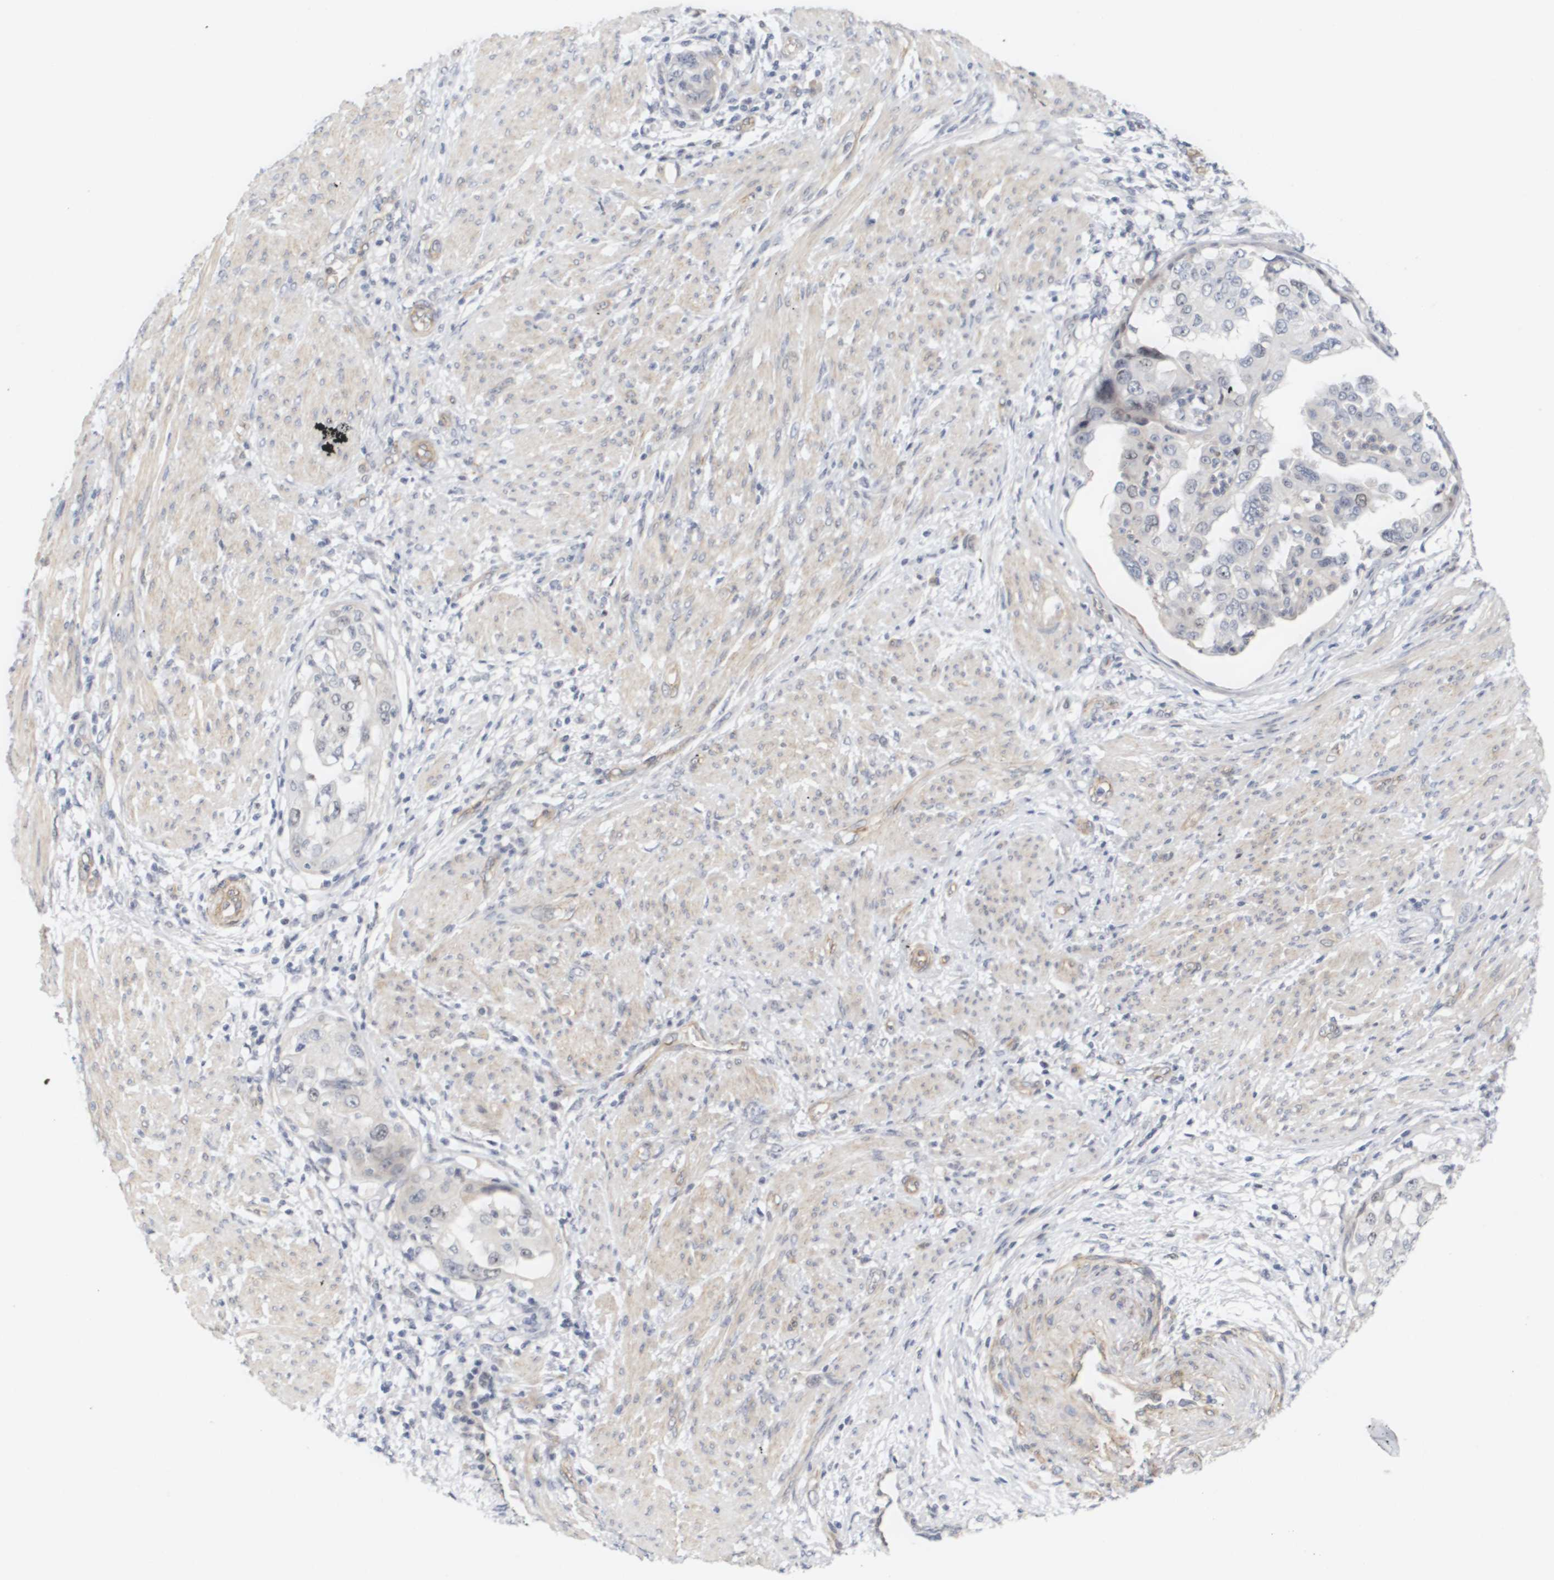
{"staining": {"intensity": "negative", "quantity": "none", "location": "none"}, "tissue": "endometrial cancer", "cell_type": "Tumor cells", "image_type": "cancer", "snomed": [{"axis": "morphology", "description": "Adenocarcinoma, NOS"}, {"axis": "topography", "description": "Endometrium"}], "caption": "IHC photomicrograph of neoplastic tissue: endometrial adenocarcinoma stained with DAB reveals no significant protein expression in tumor cells. (Stains: DAB IHC with hematoxylin counter stain, Microscopy: brightfield microscopy at high magnification).", "gene": "CYB561", "patient": {"sex": "female", "age": 85}}